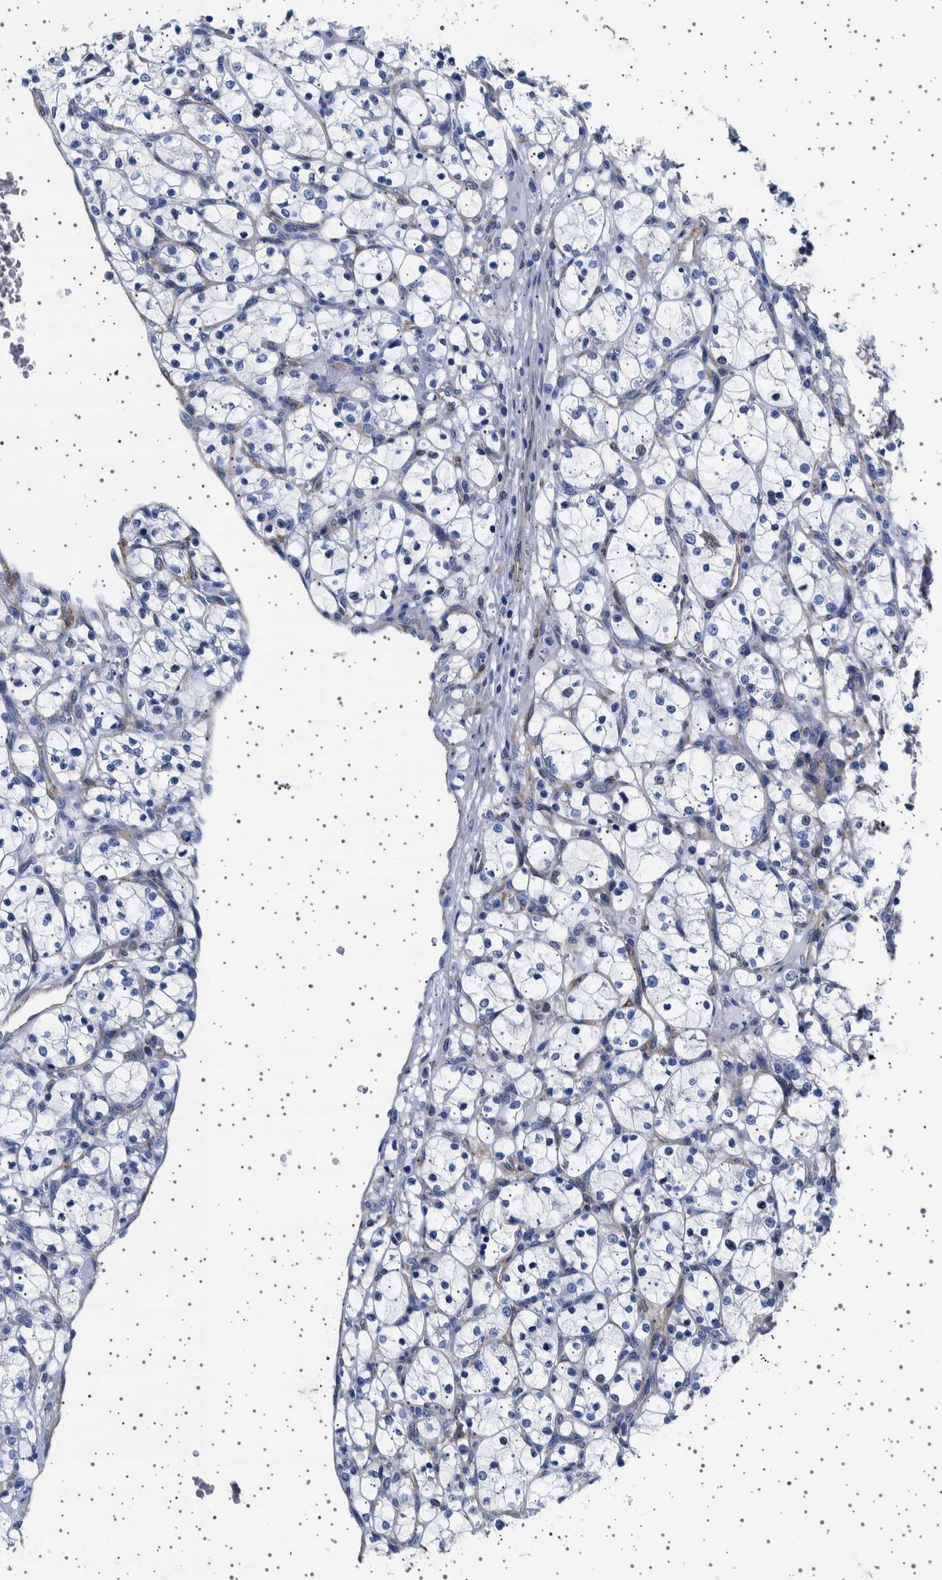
{"staining": {"intensity": "negative", "quantity": "none", "location": "none"}, "tissue": "renal cancer", "cell_type": "Tumor cells", "image_type": "cancer", "snomed": [{"axis": "morphology", "description": "Adenocarcinoma, NOS"}, {"axis": "topography", "description": "Kidney"}], "caption": "Renal cancer (adenocarcinoma) was stained to show a protein in brown. There is no significant expression in tumor cells. (DAB IHC with hematoxylin counter stain).", "gene": "SEPTIN4", "patient": {"sex": "female", "age": 69}}